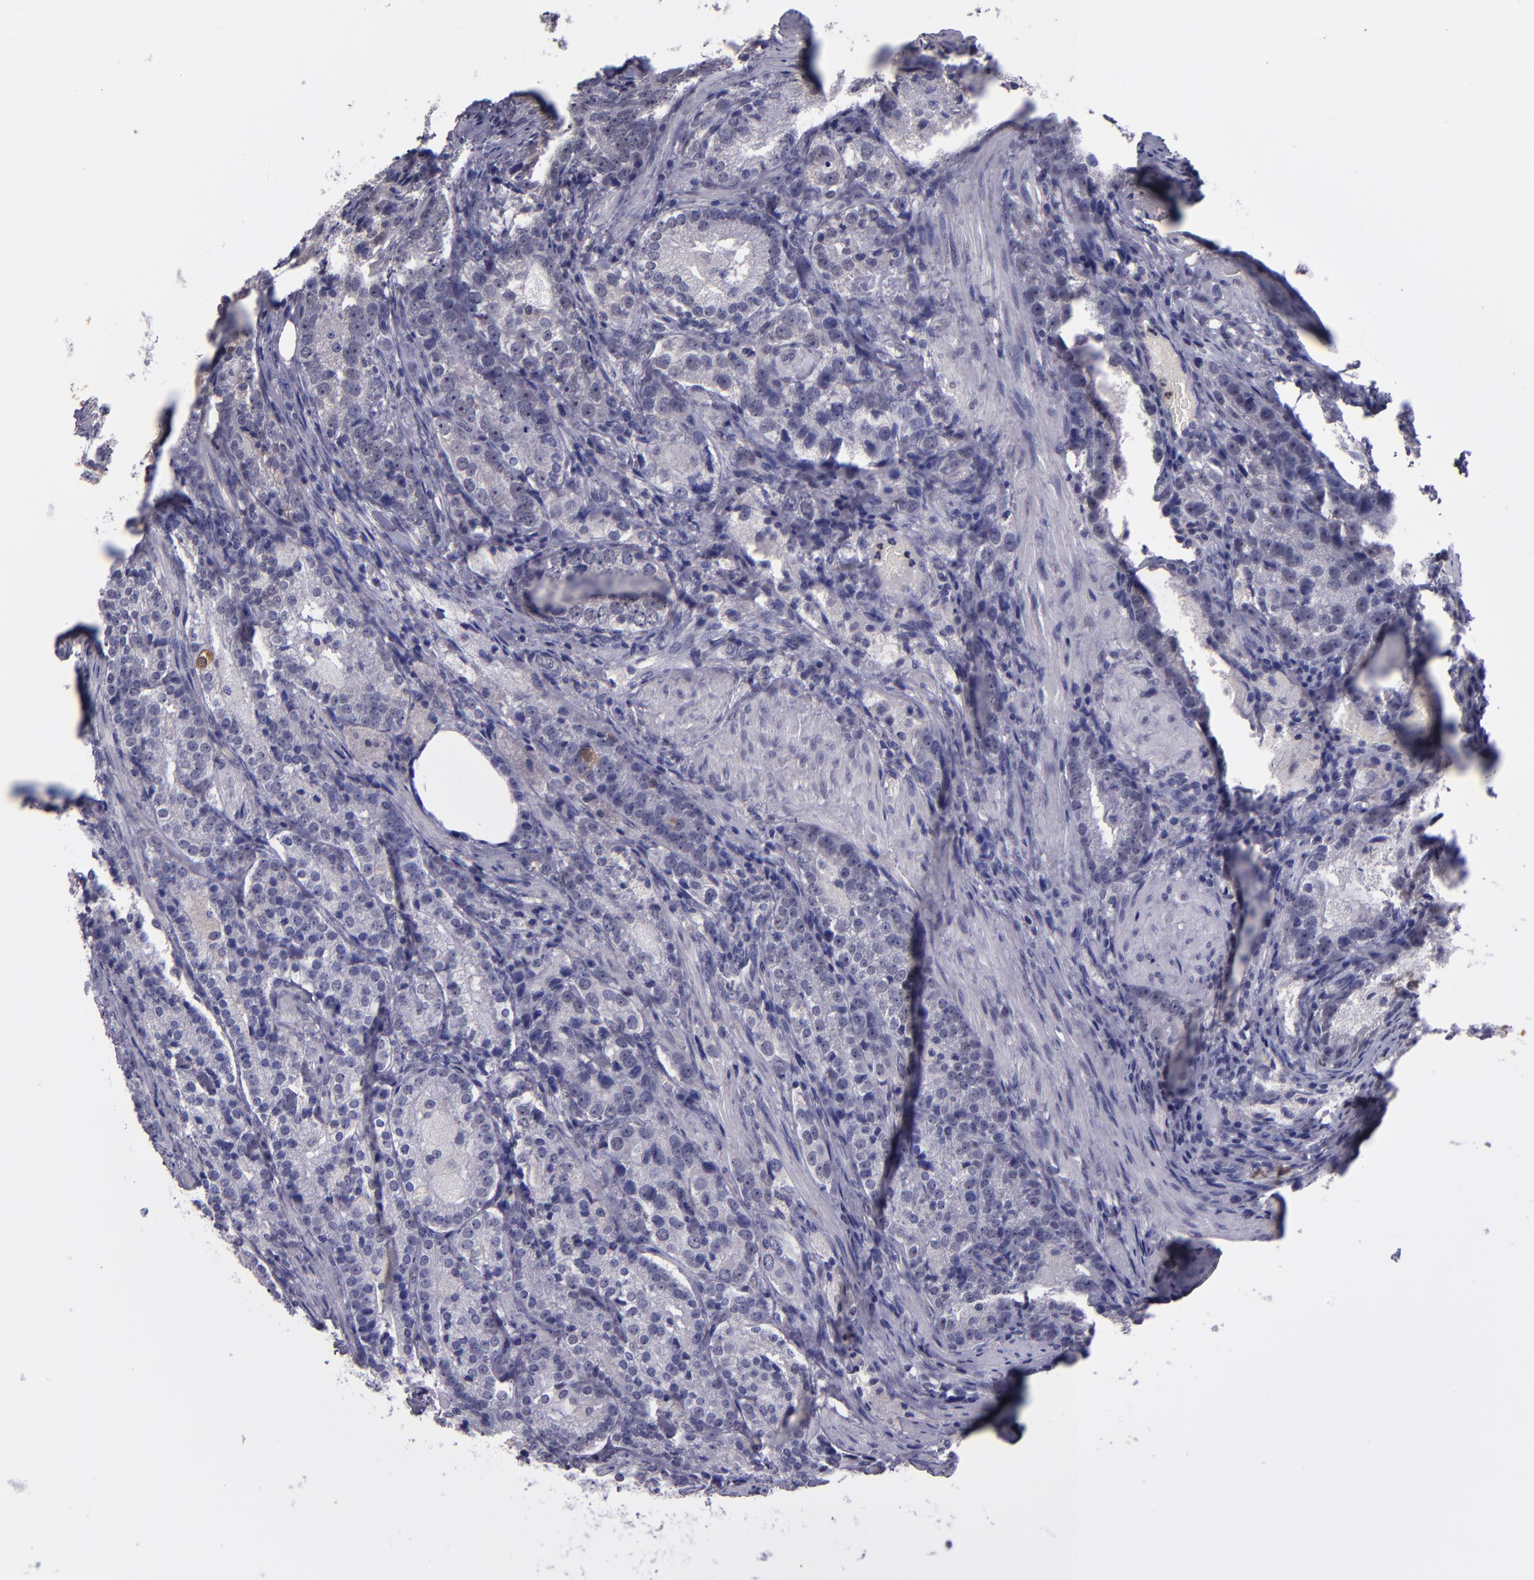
{"staining": {"intensity": "negative", "quantity": "none", "location": "none"}, "tissue": "prostate cancer", "cell_type": "Tumor cells", "image_type": "cancer", "snomed": [{"axis": "morphology", "description": "Adenocarcinoma, High grade"}, {"axis": "topography", "description": "Prostate"}], "caption": "High magnification brightfield microscopy of adenocarcinoma (high-grade) (prostate) stained with DAB (3,3'-diaminobenzidine) (brown) and counterstained with hematoxylin (blue): tumor cells show no significant positivity. The staining is performed using DAB brown chromogen with nuclei counter-stained in using hematoxylin.", "gene": "CEBPE", "patient": {"sex": "male", "age": 63}}